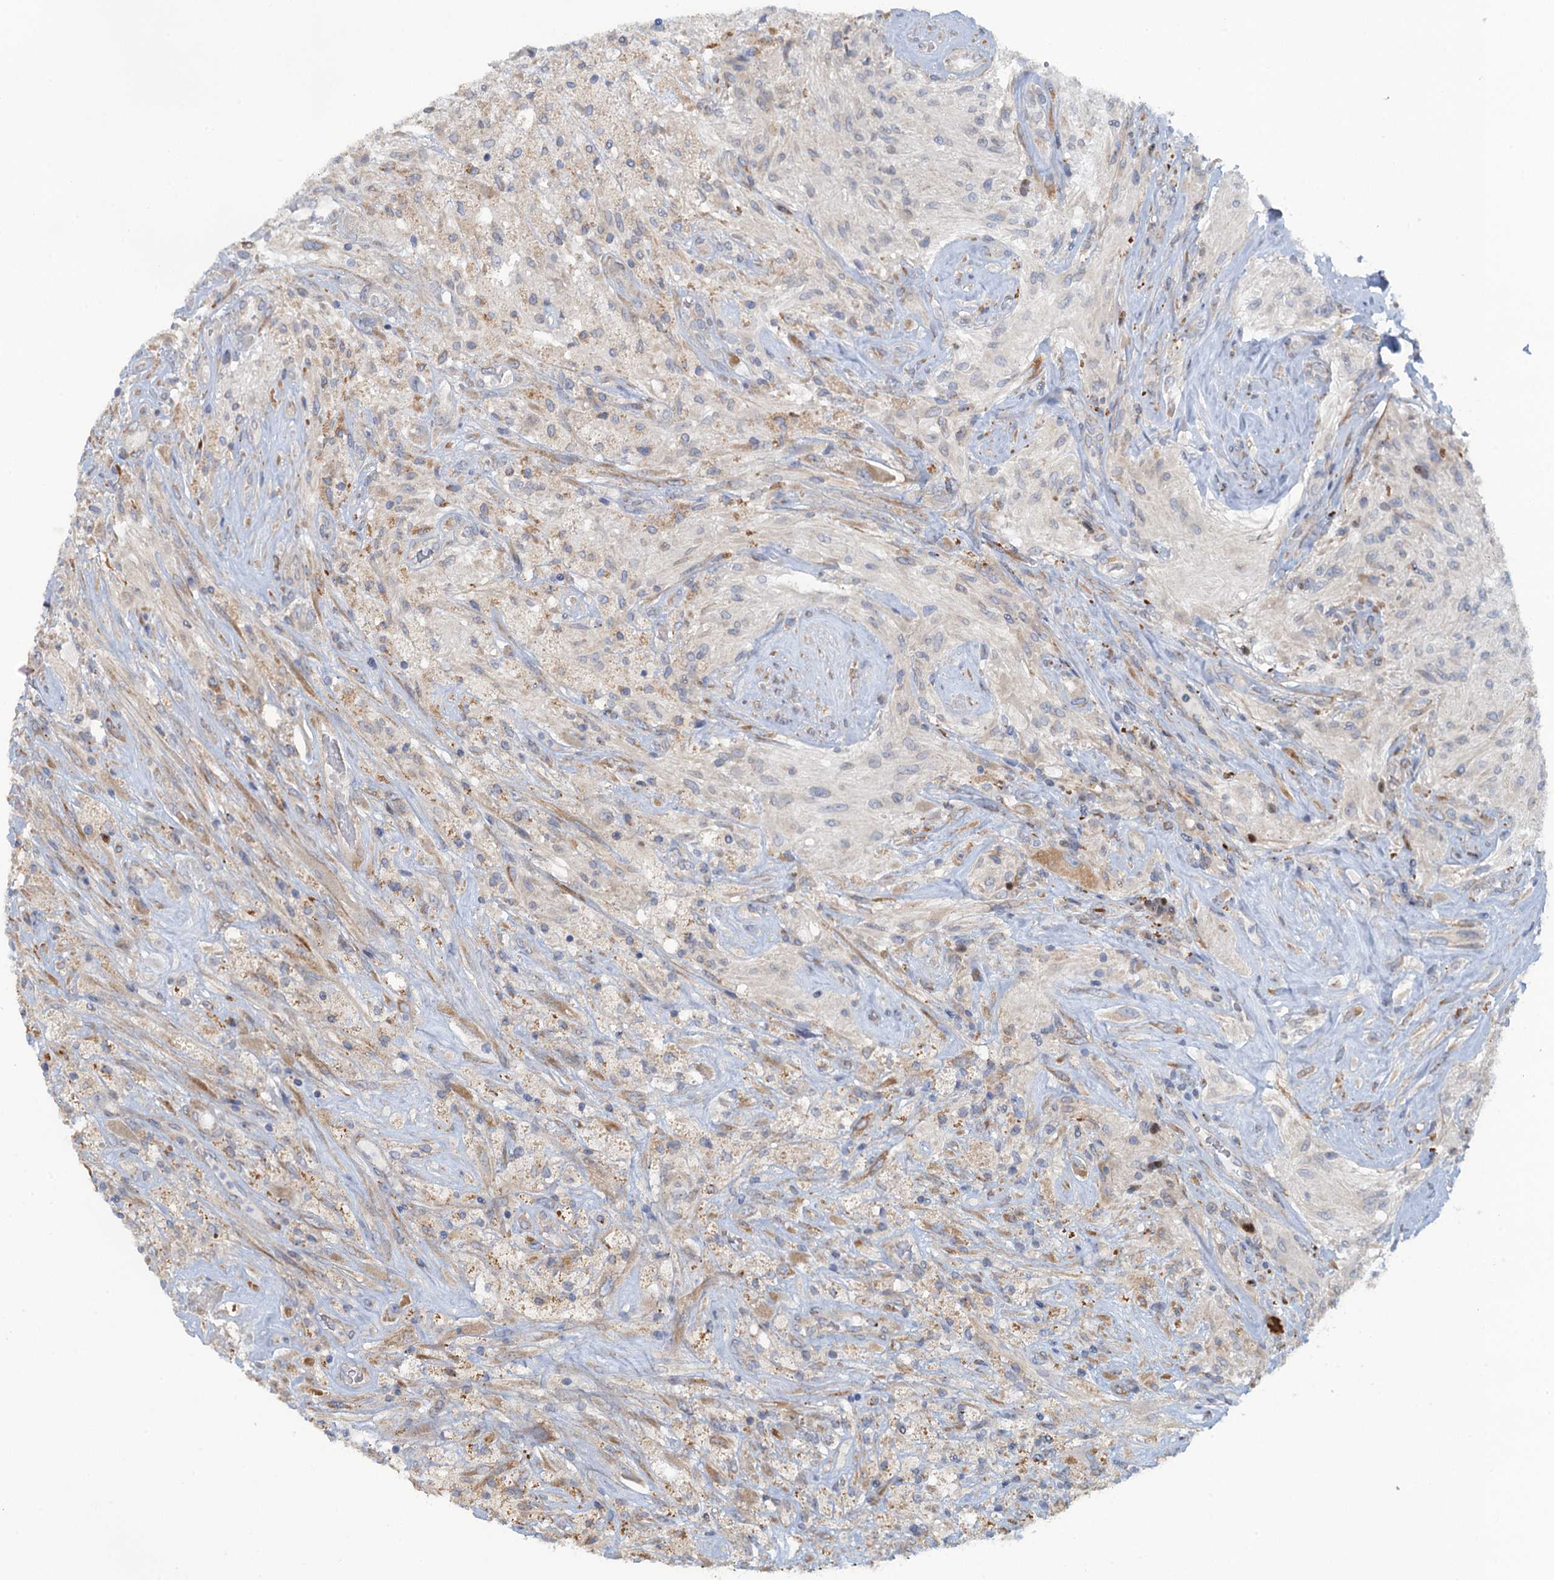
{"staining": {"intensity": "negative", "quantity": "none", "location": "none"}, "tissue": "glioma", "cell_type": "Tumor cells", "image_type": "cancer", "snomed": [{"axis": "morphology", "description": "Glioma, malignant, High grade"}, {"axis": "topography", "description": "Brain"}], "caption": "Immunohistochemical staining of glioma demonstrates no significant positivity in tumor cells. (IHC, brightfield microscopy, high magnification).", "gene": "POGLUT3", "patient": {"sex": "male", "age": 56}}